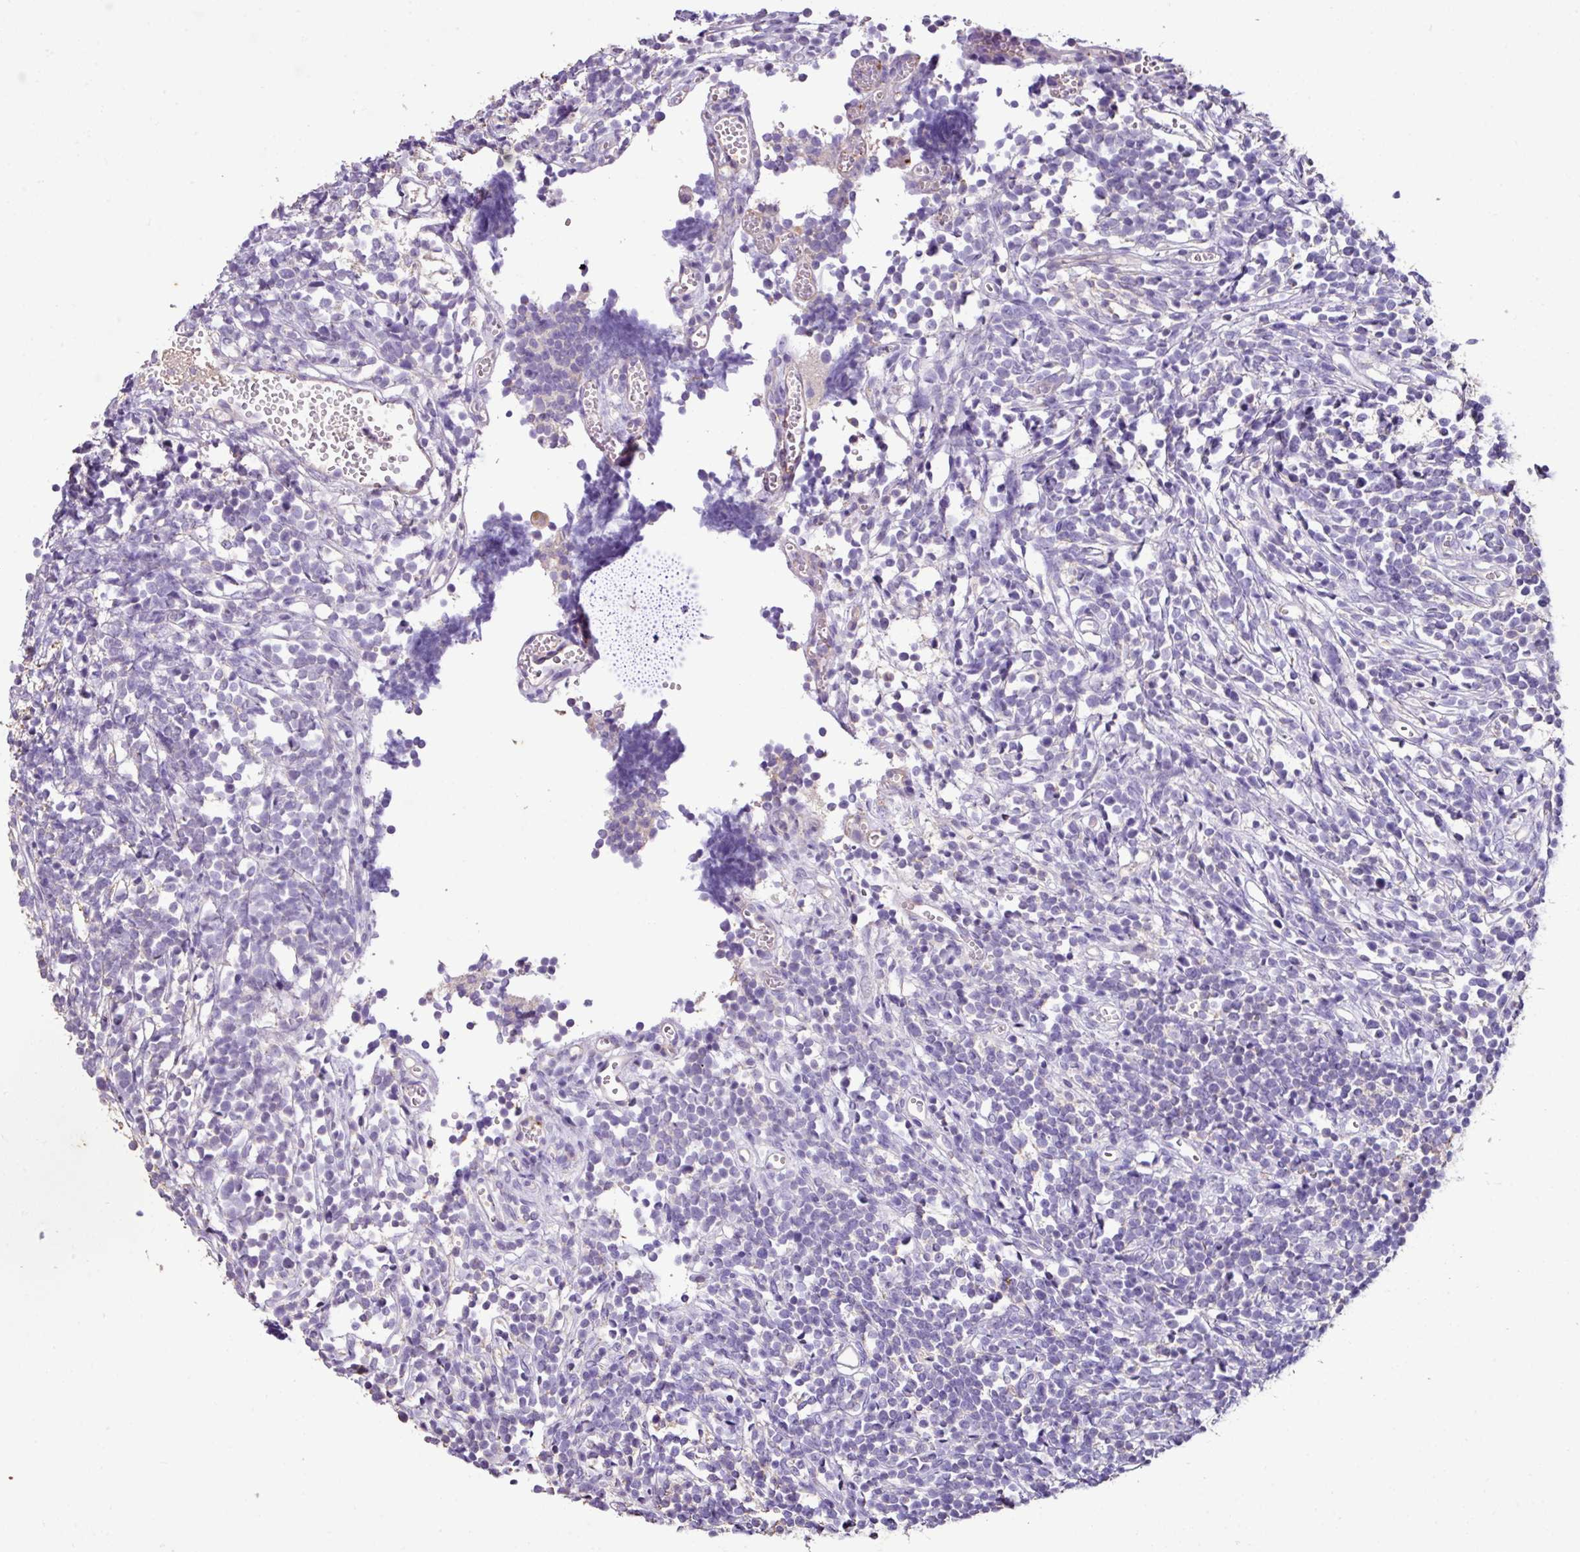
{"staining": {"intensity": "negative", "quantity": "none", "location": "none"}, "tissue": "glioma", "cell_type": "Tumor cells", "image_type": "cancer", "snomed": [{"axis": "morphology", "description": "Glioma, malignant, Low grade"}, {"axis": "topography", "description": "Brain"}], "caption": "Protein analysis of malignant low-grade glioma demonstrates no significant expression in tumor cells.", "gene": "AGR3", "patient": {"sex": "female", "age": 1}}